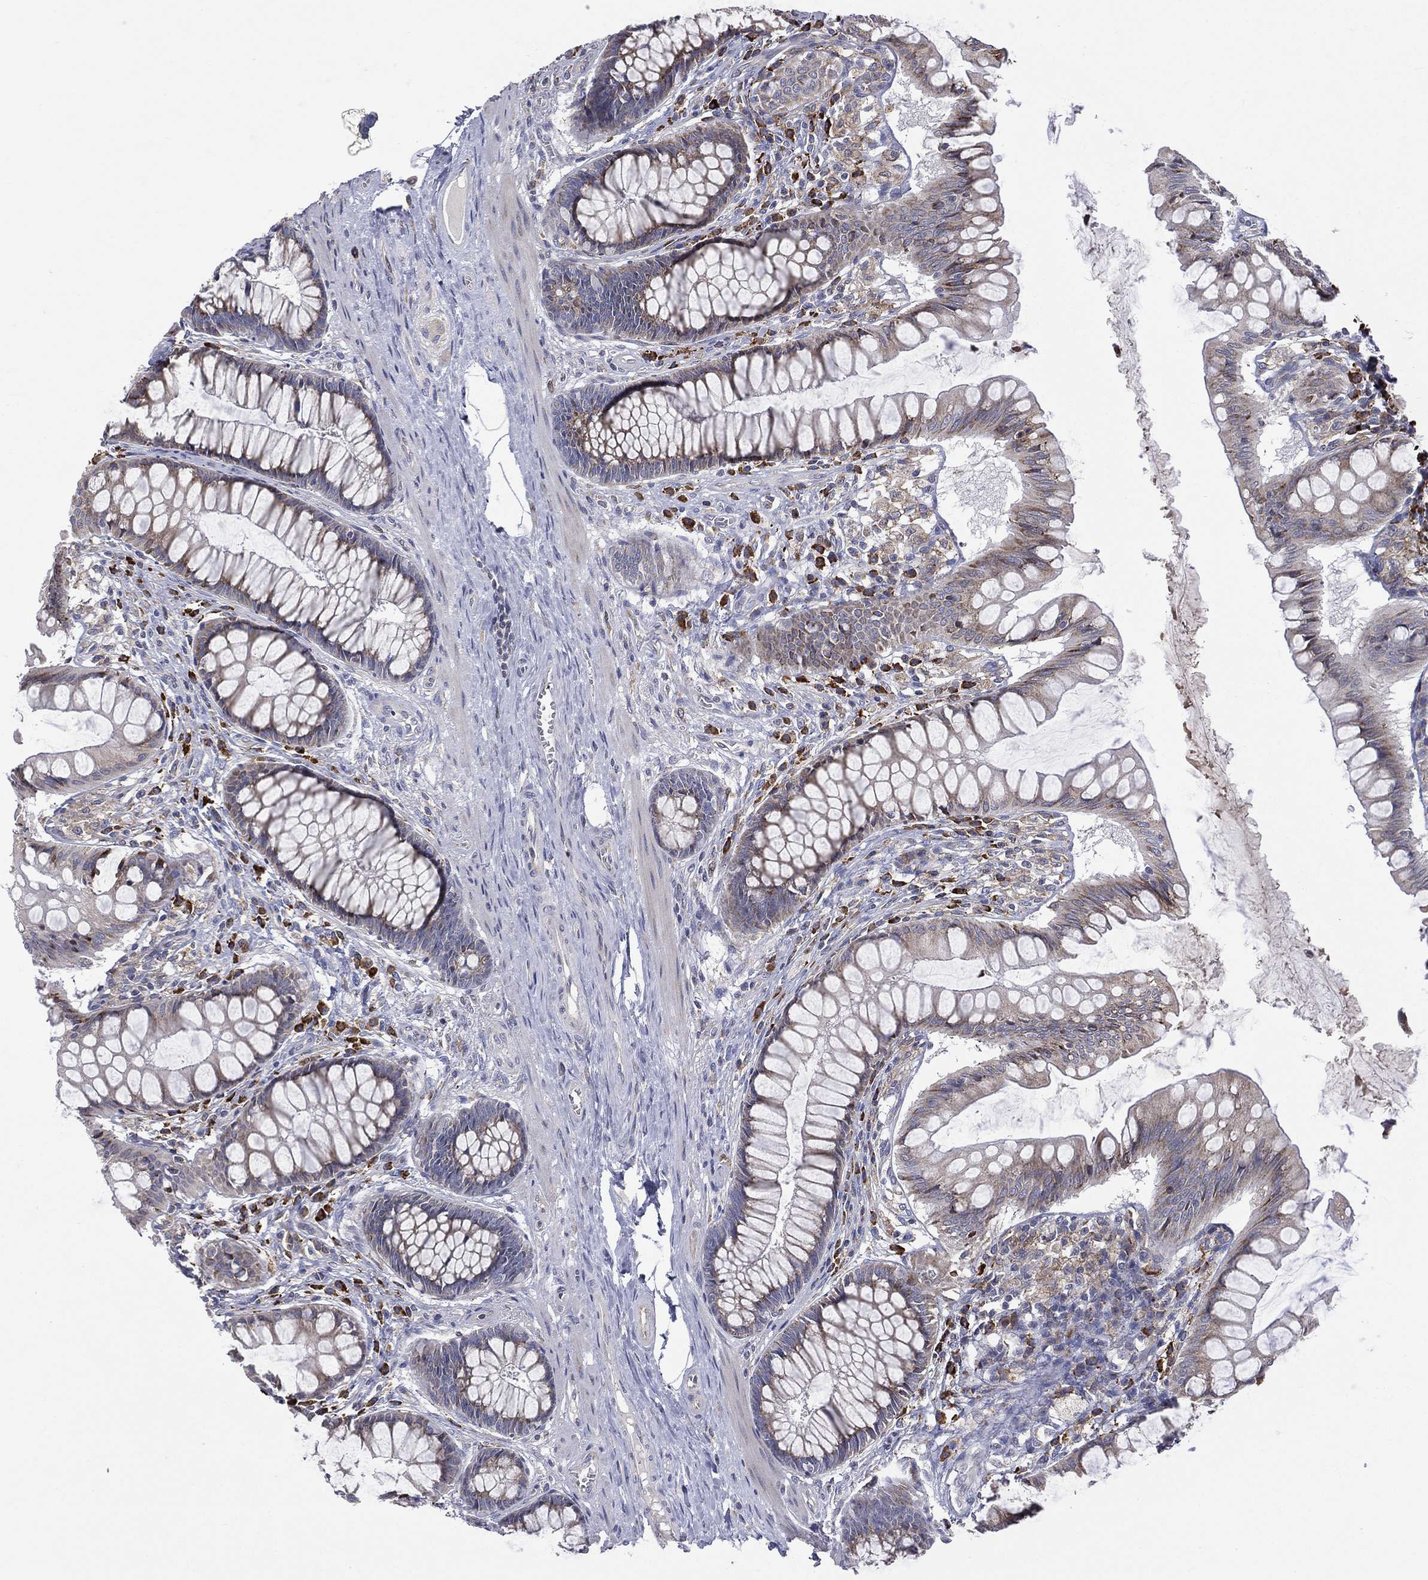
{"staining": {"intensity": "negative", "quantity": "none", "location": "none"}, "tissue": "colon", "cell_type": "Endothelial cells", "image_type": "normal", "snomed": [{"axis": "morphology", "description": "Normal tissue, NOS"}, {"axis": "topography", "description": "Colon"}], "caption": "This is an immunohistochemistry (IHC) histopathology image of normal colon. There is no staining in endothelial cells.", "gene": "C20orf96", "patient": {"sex": "female", "age": 65}}